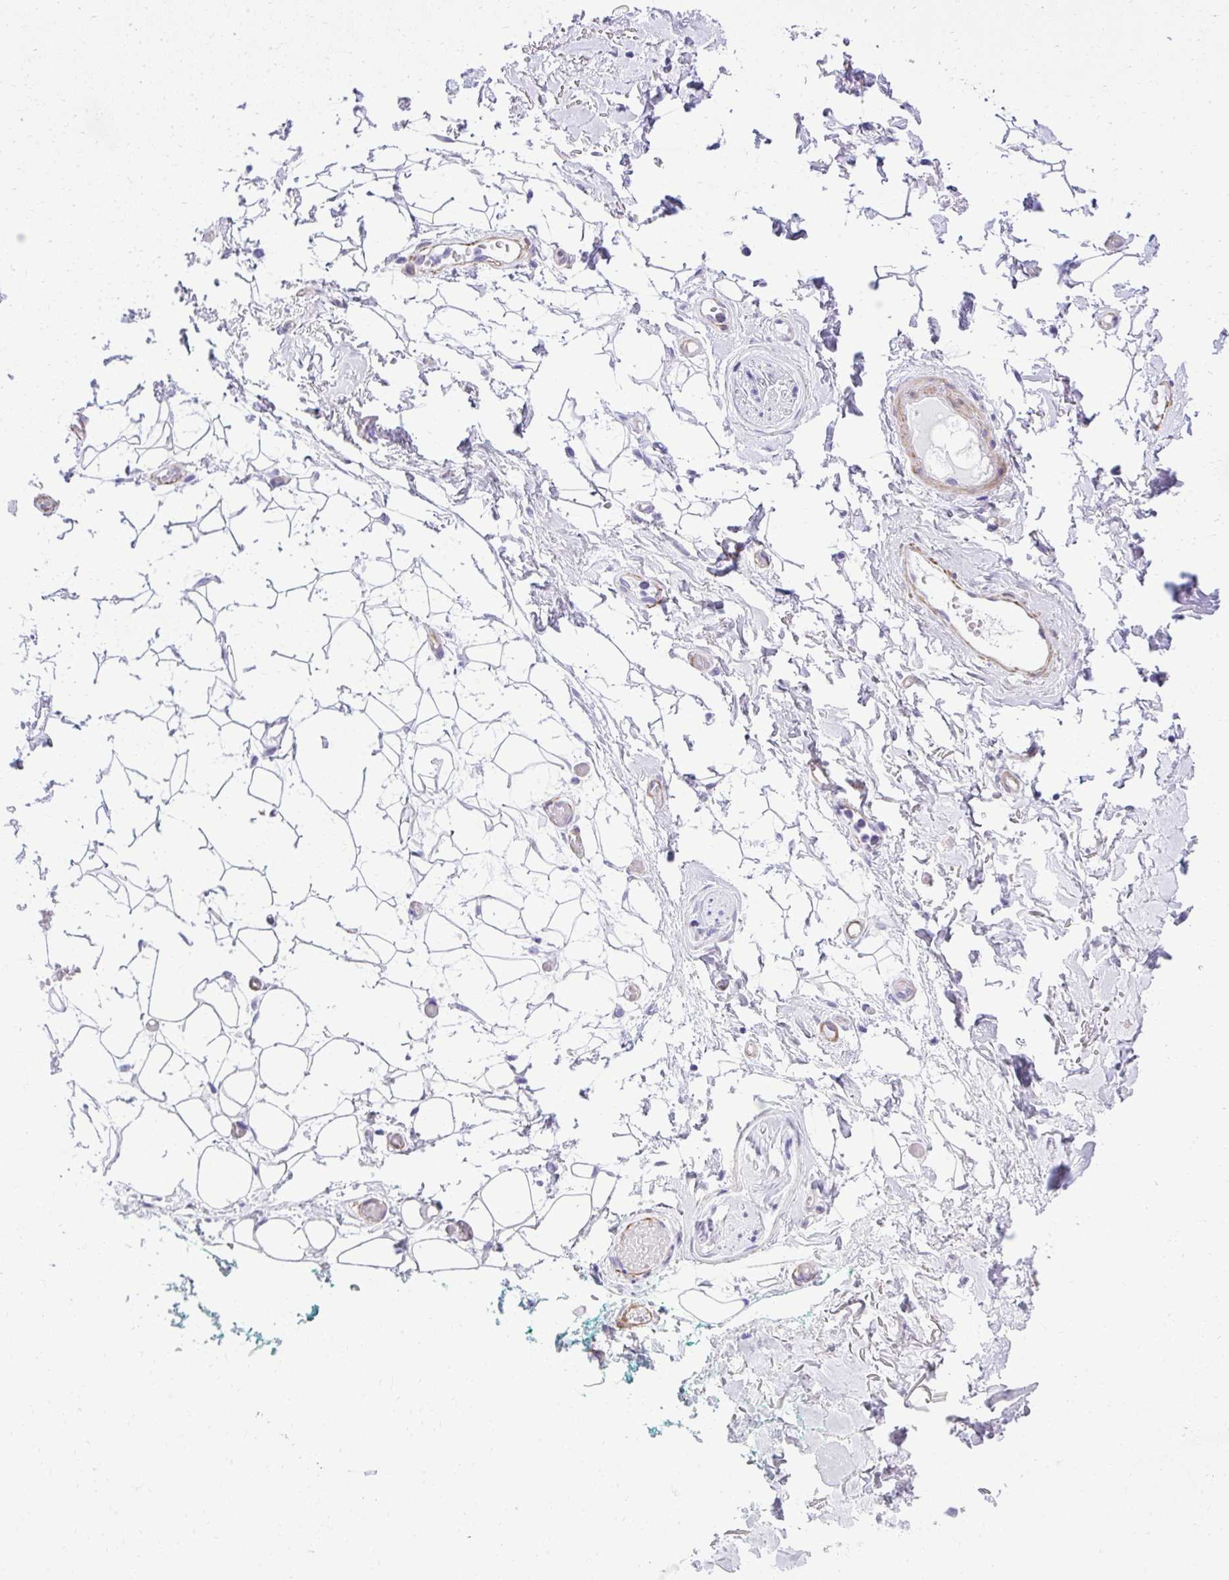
{"staining": {"intensity": "negative", "quantity": "none", "location": "none"}, "tissue": "adipose tissue", "cell_type": "Adipocytes", "image_type": "normal", "snomed": [{"axis": "morphology", "description": "Normal tissue, NOS"}, {"axis": "topography", "description": "Anal"}, {"axis": "topography", "description": "Peripheral nerve tissue"}], "caption": "Adipose tissue stained for a protein using immunohistochemistry displays no positivity adipocytes.", "gene": "PITPNM3", "patient": {"sex": "male", "age": 78}}